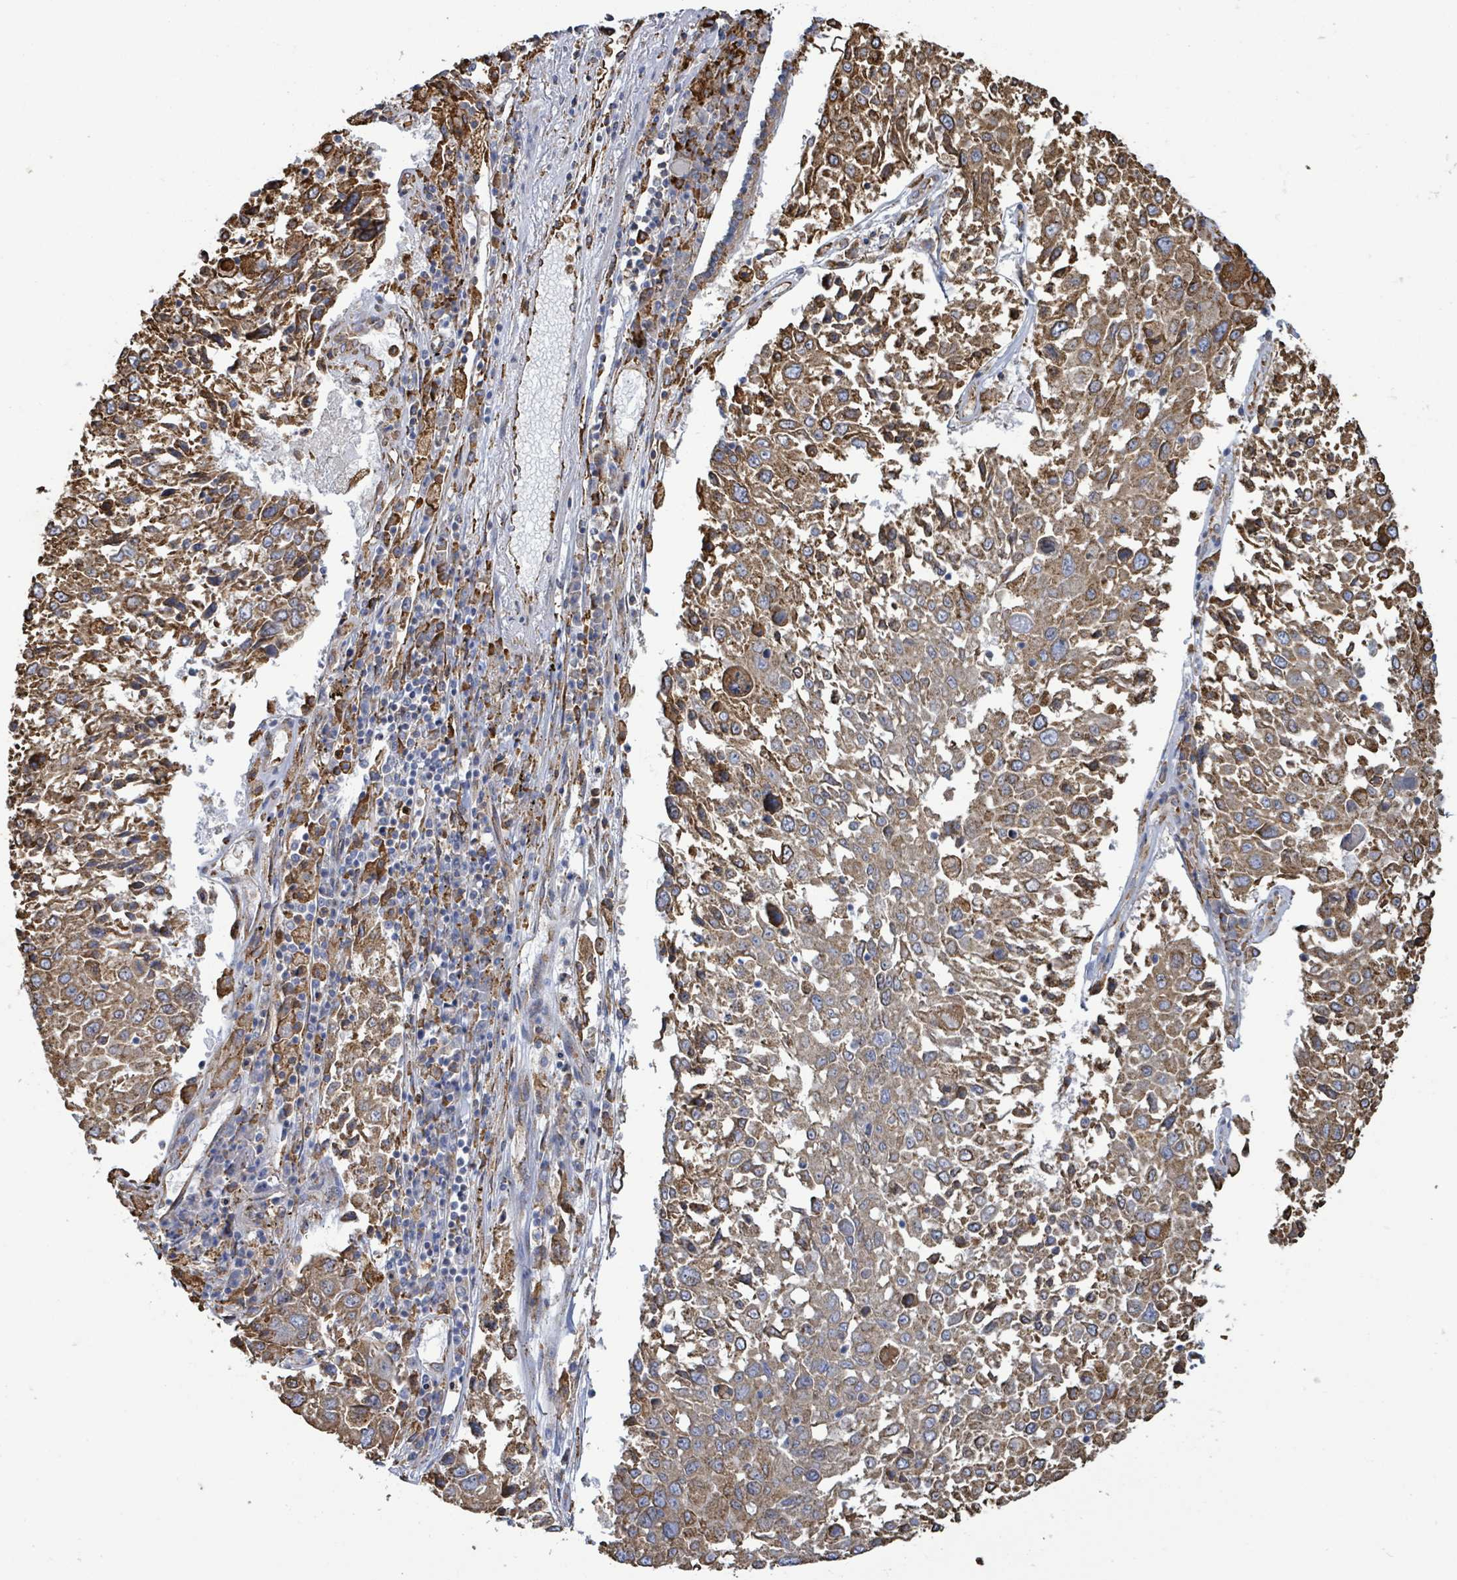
{"staining": {"intensity": "moderate", "quantity": ">75%", "location": "cytoplasmic/membranous"}, "tissue": "lung cancer", "cell_type": "Tumor cells", "image_type": "cancer", "snomed": [{"axis": "morphology", "description": "Squamous cell carcinoma, NOS"}, {"axis": "topography", "description": "Lung"}], "caption": "An image of squamous cell carcinoma (lung) stained for a protein exhibits moderate cytoplasmic/membranous brown staining in tumor cells. The staining is performed using DAB (3,3'-diaminobenzidine) brown chromogen to label protein expression. The nuclei are counter-stained blue using hematoxylin.", "gene": "RFPL4A", "patient": {"sex": "male", "age": 65}}